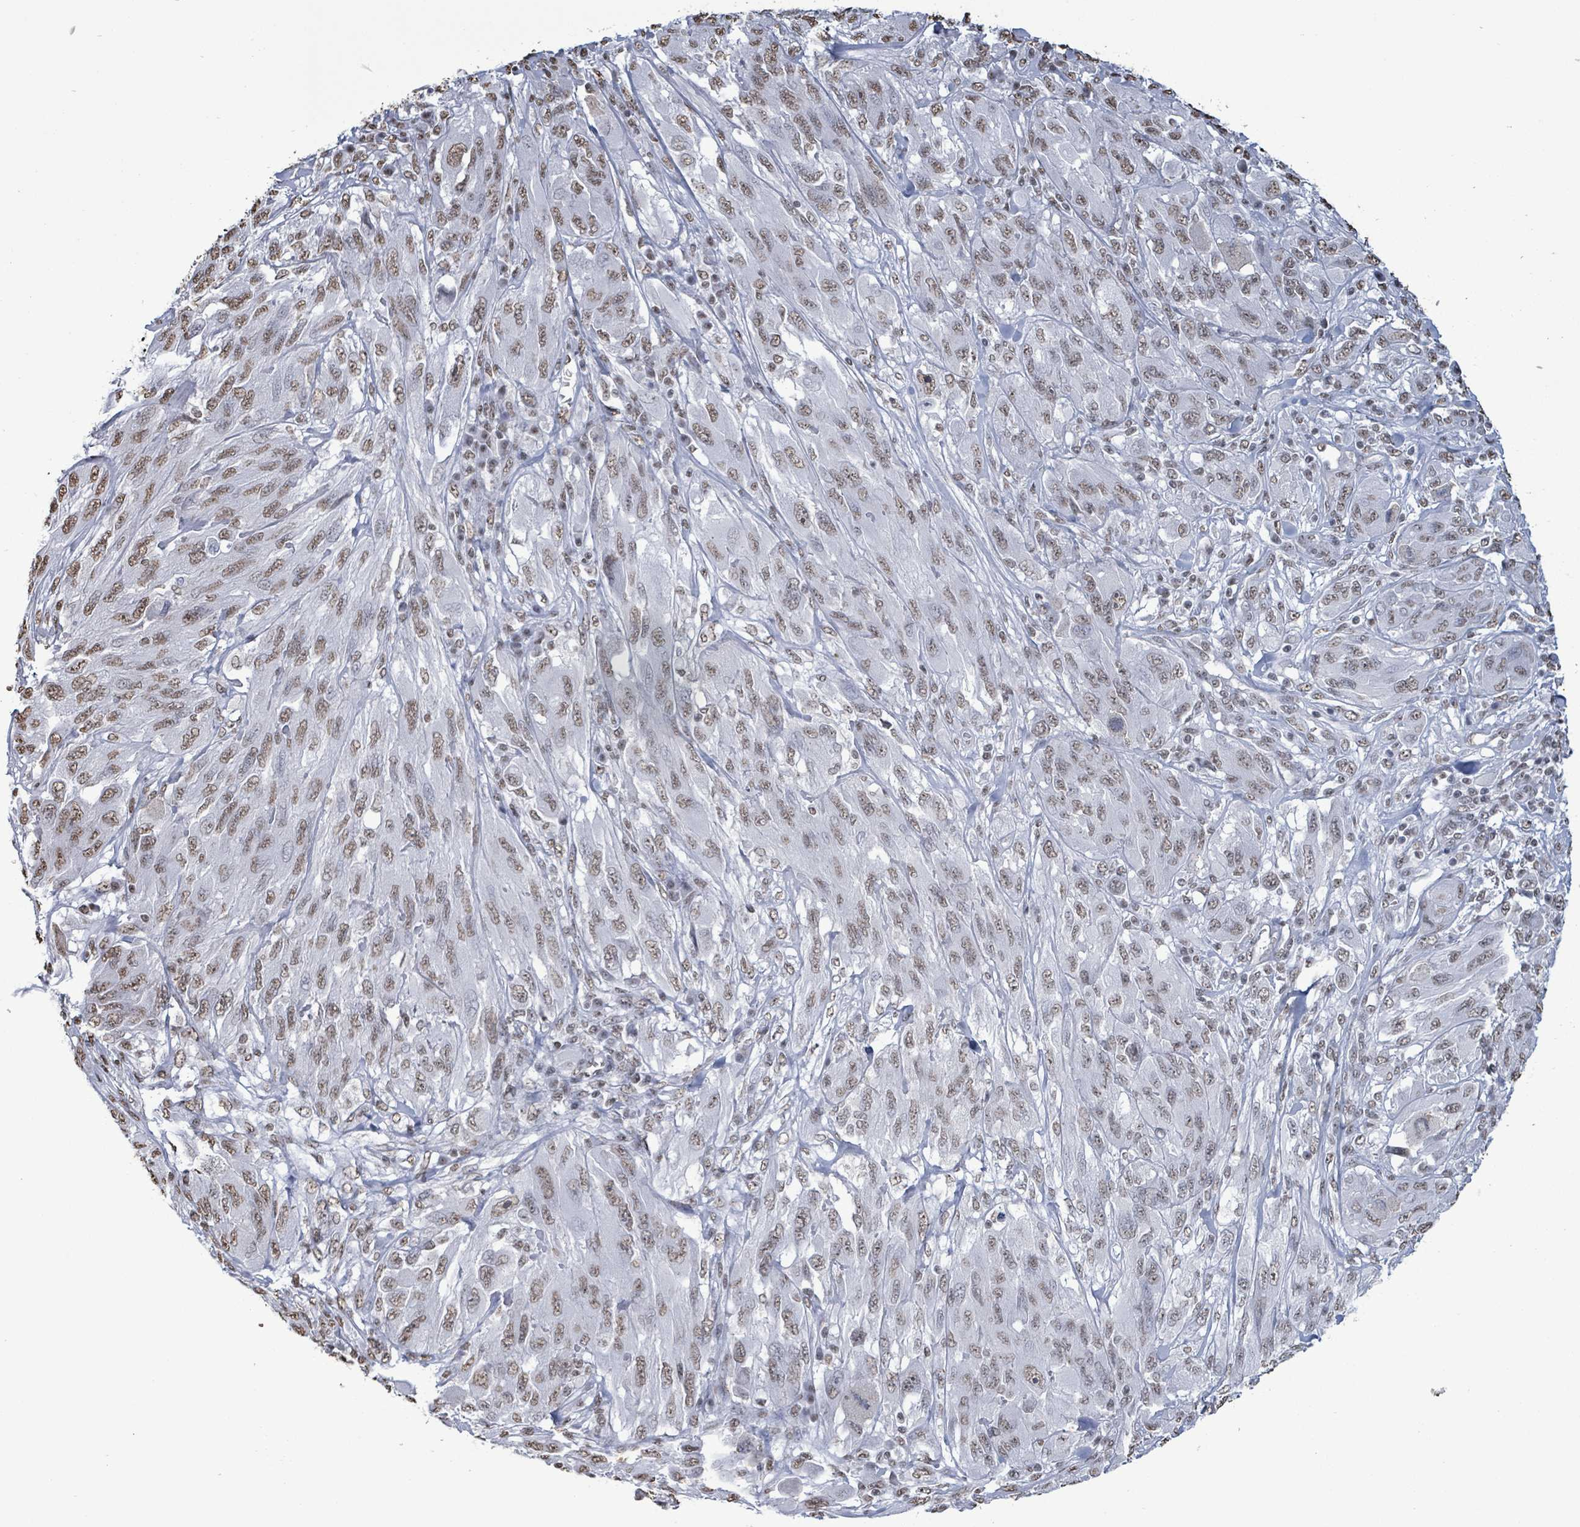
{"staining": {"intensity": "moderate", "quantity": ">75%", "location": "nuclear"}, "tissue": "melanoma", "cell_type": "Tumor cells", "image_type": "cancer", "snomed": [{"axis": "morphology", "description": "Malignant melanoma, NOS"}, {"axis": "topography", "description": "Skin"}], "caption": "Moderate nuclear protein expression is identified in about >75% of tumor cells in malignant melanoma.", "gene": "SAMD14", "patient": {"sex": "female", "age": 91}}